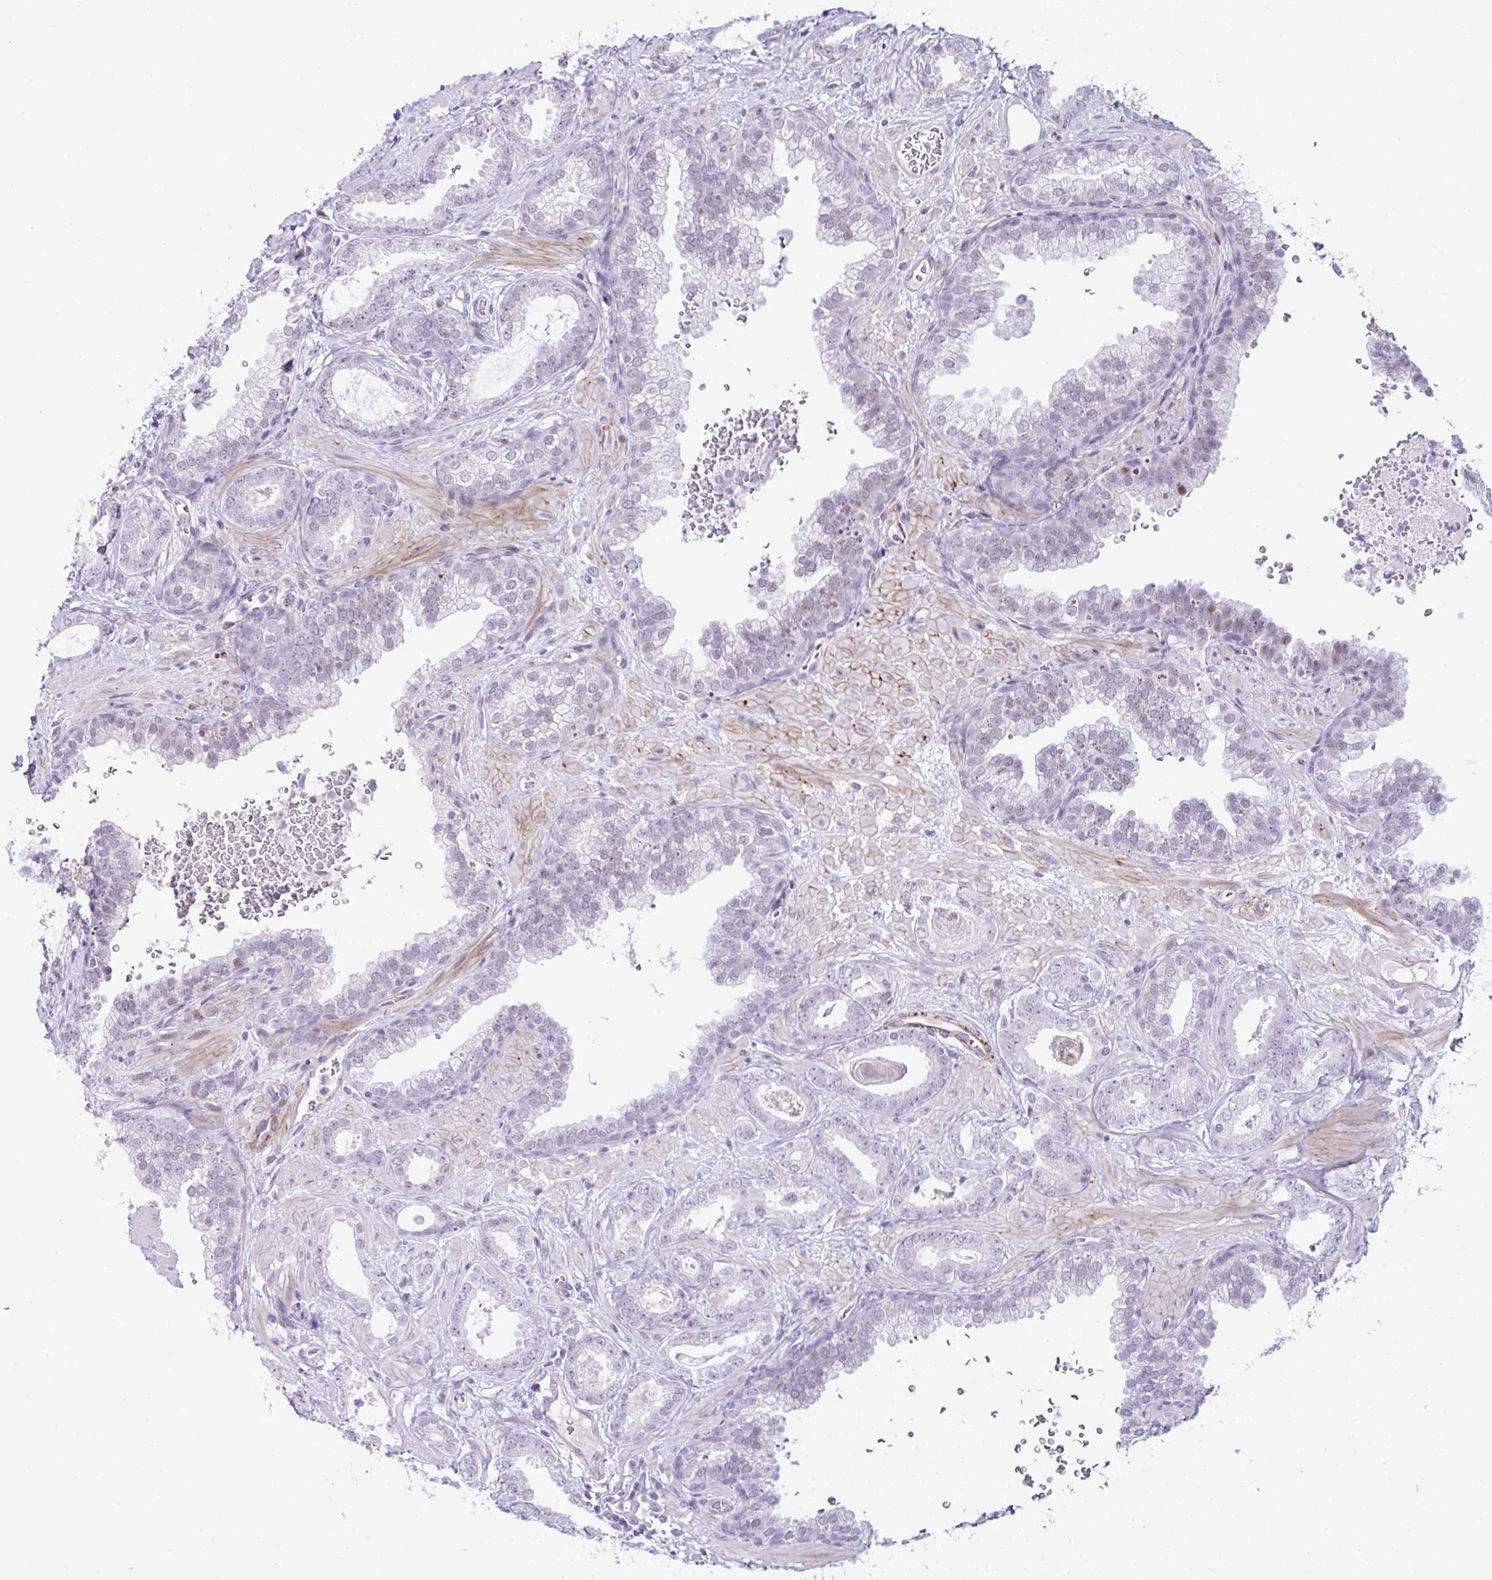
{"staining": {"intensity": "weak", "quantity": "<25%", "location": "nuclear"}, "tissue": "prostate cancer", "cell_type": "Tumor cells", "image_type": "cancer", "snomed": [{"axis": "morphology", "description": "Adenocarcinoma, High grade"}, {"axis": "topography", "description": "Prostate"}], "caption": "This photomicrograph is of prostate cancer (high-grade adenocarcinoma) stained with immunohistochemistry (IHC) to label a protein in brown with the nuclei are counter-stained blue. There is no staining in tumor cells.", "gene": "FBXO34", "patient": {"sex": "male", "age": 58}}